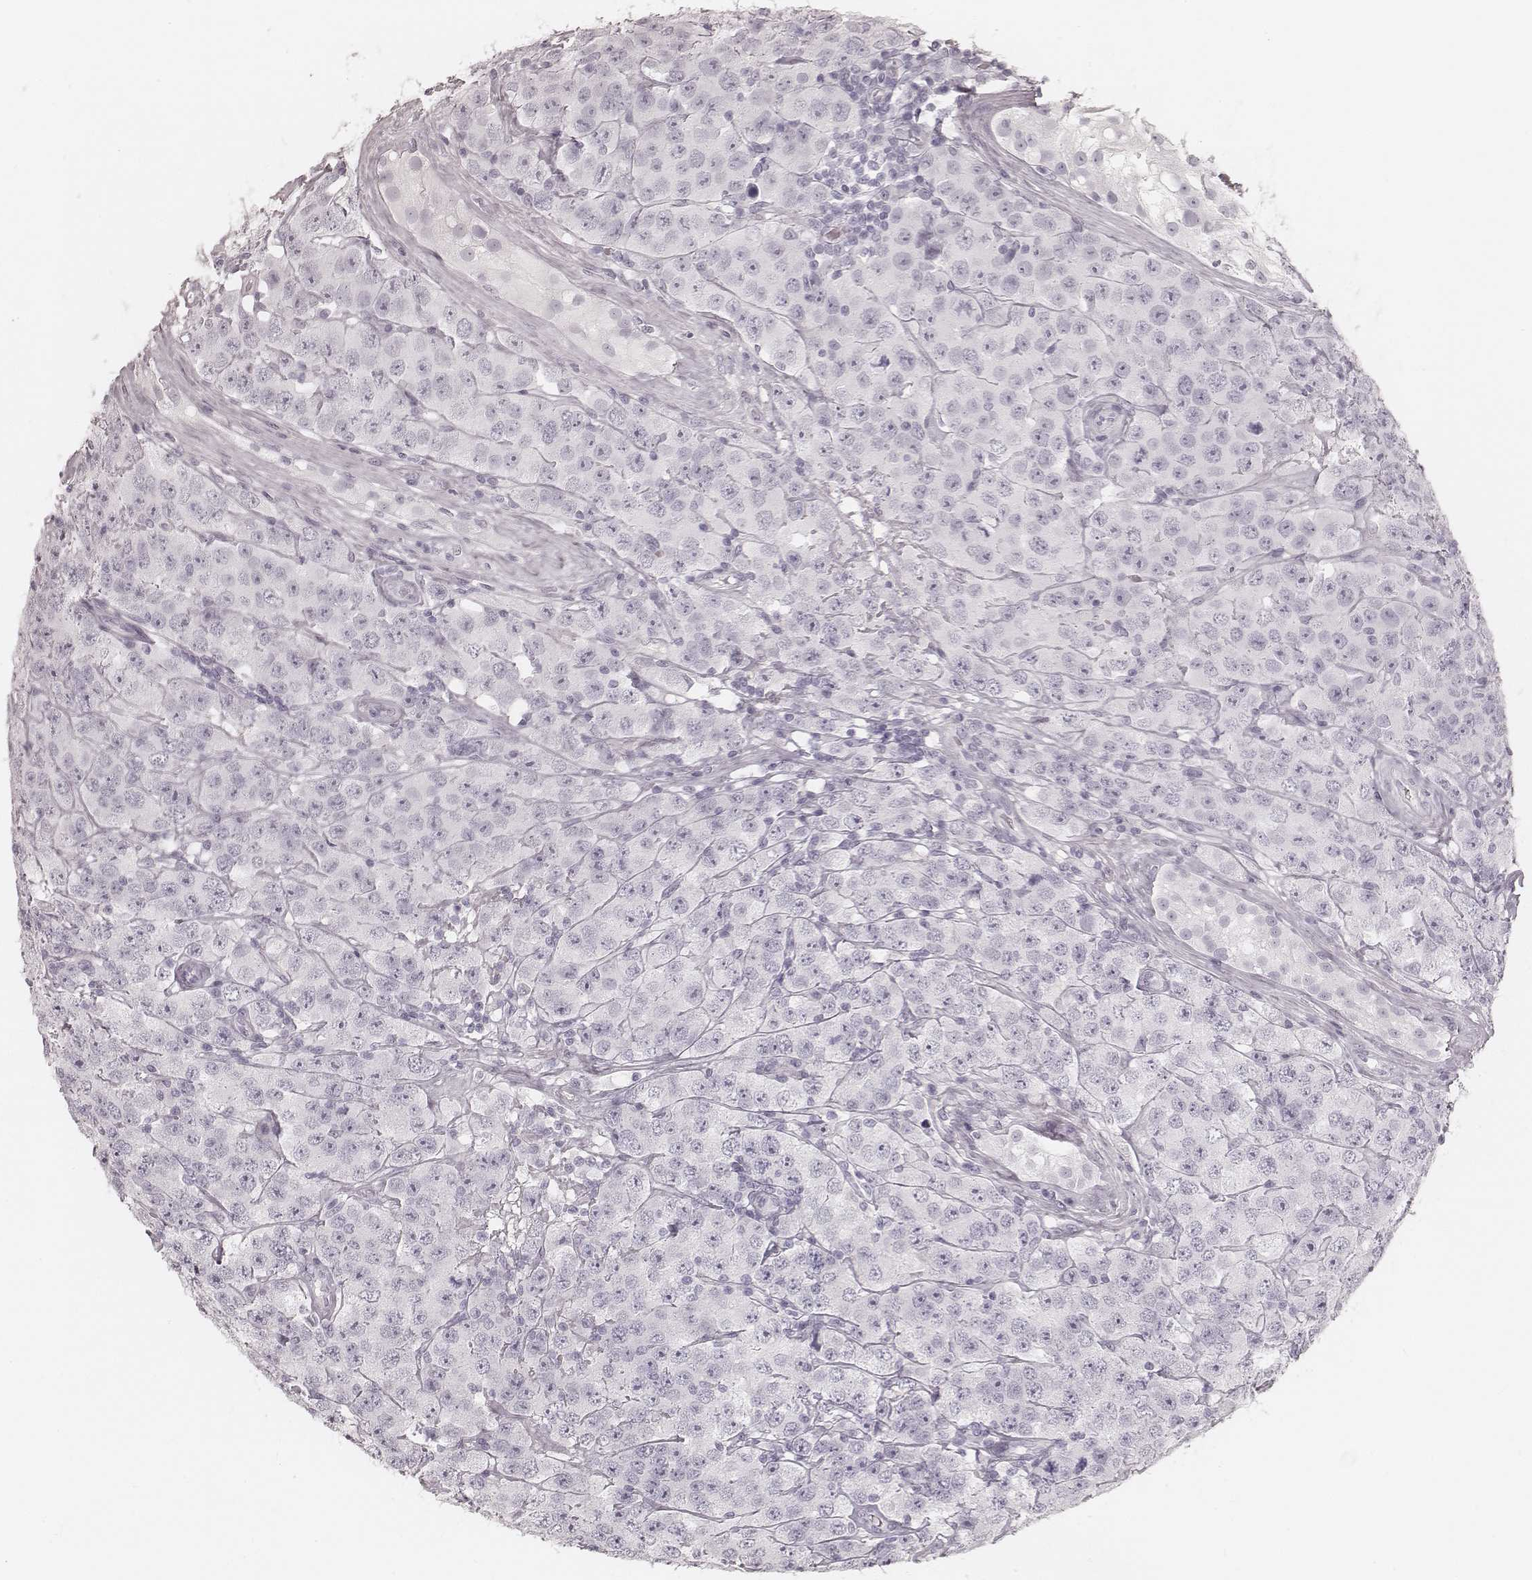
{"staining": {"intensity": "negative", "quantity": "none", "location": "none"}, "tissue": "testis cancer", "cell_type": "Tumor cells", "image_type": "cancer", "snomed": [{"axis": "morphology", "description": "Seminoma, NOS"}, {"axis": "topography", "description": "Testis"}], "caption": "The histopathology image demonstrates no staining of tumor cells in seminoma (testis).", "gene": "KRT31", "patient": {"sex": "male", "age": 52}}